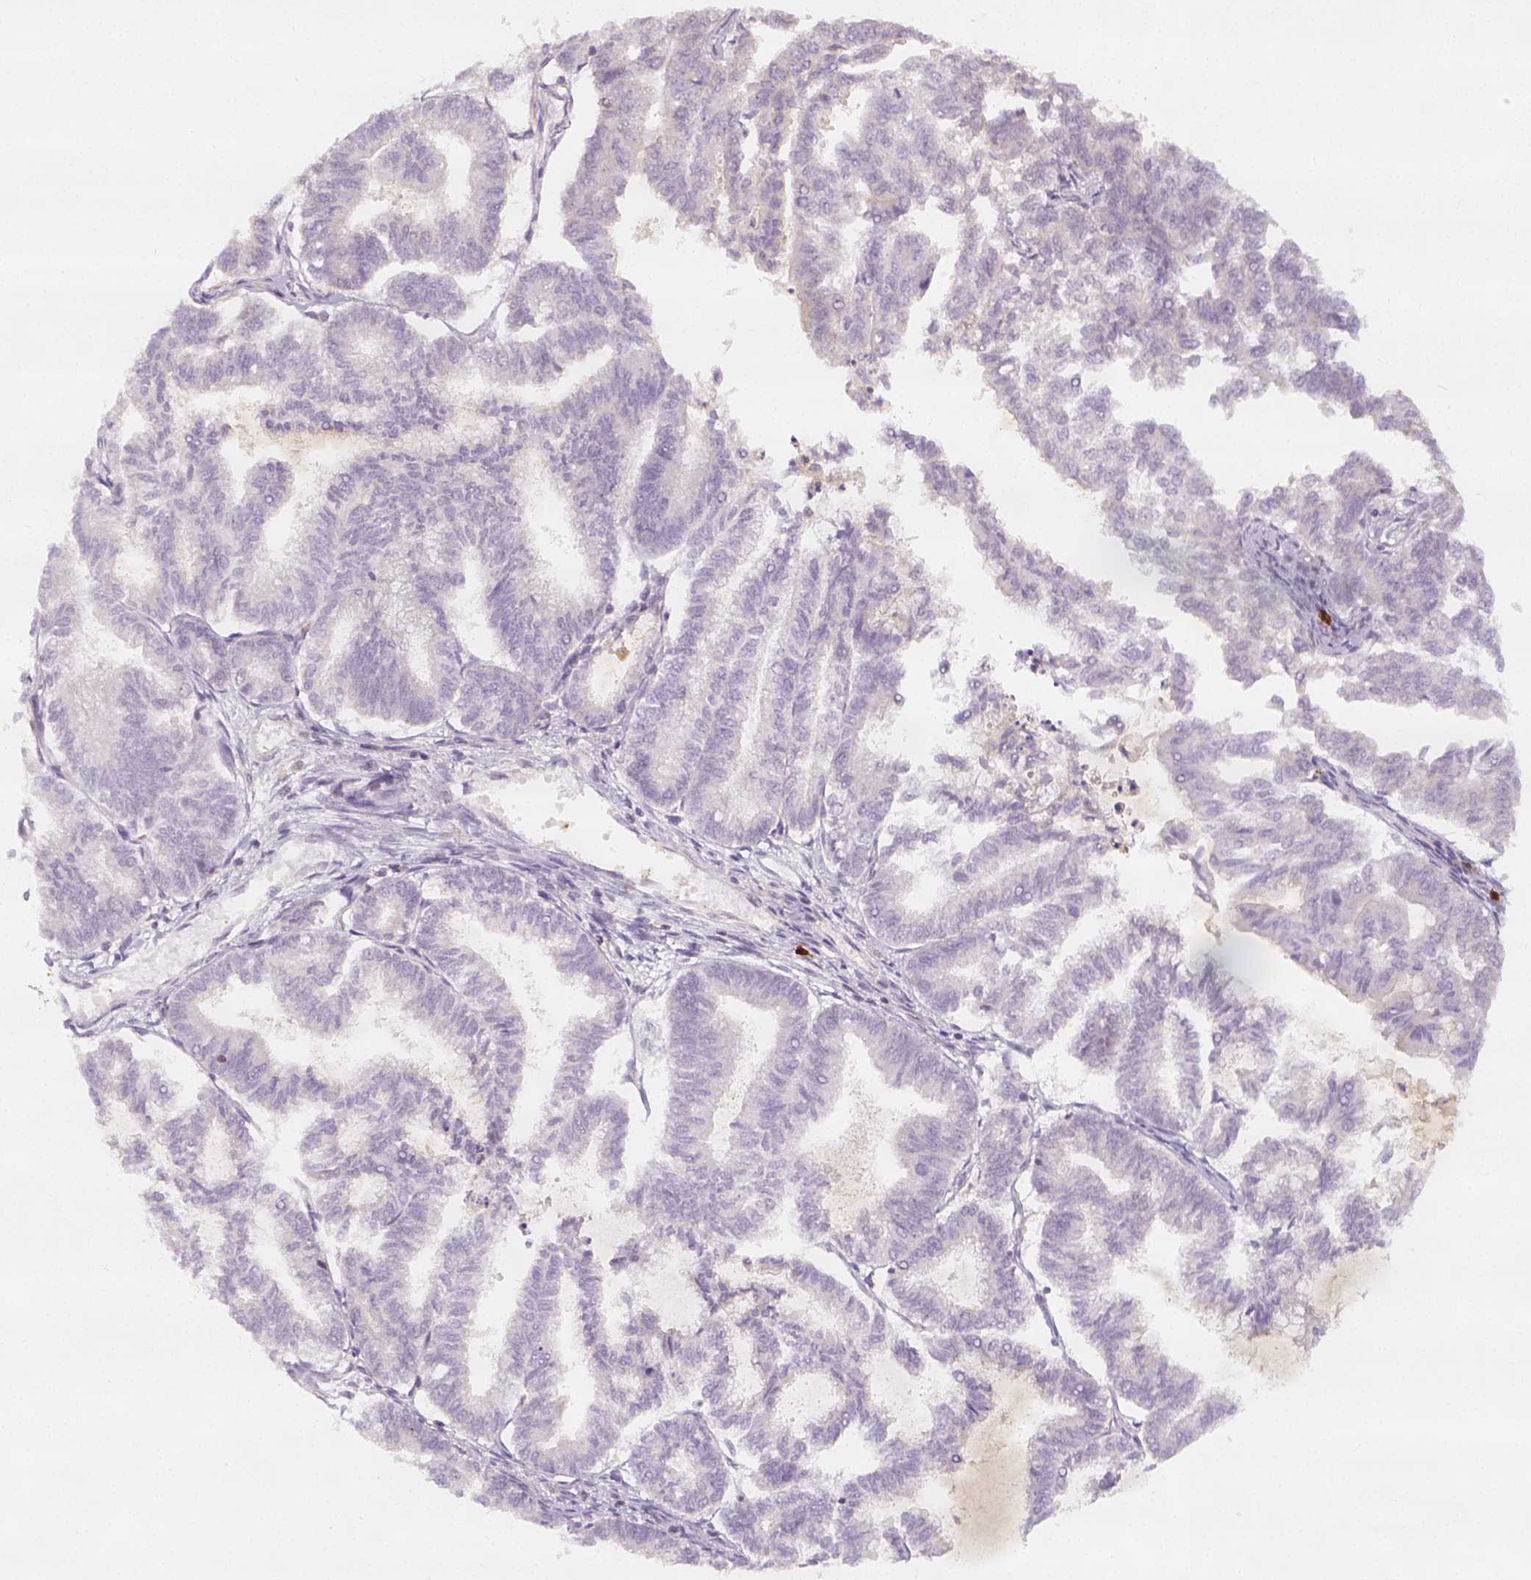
{"staining": {"intensity": "negative", "quantity": "none", "location": "none"}, "tissue": "endometrial cancer", "cell_type": "Tumor cells", "image_type": "cancer", "snomed": [{"axis": "morphology", "description": "Adenocarcinoma, NOS"}, {"axis": "topography", "description": "Endometrium"}], "caption": "Protein analysis of endometrial adenocarcinoma exhibits no significant positivity in tumor cells. Brightfield microscopy of IHC stained with DAB (brown) and hematoxylin (blue), captured at high magnification.", "gene": "PTPRJ", "patient": {"sex": "female", "age": 79}}